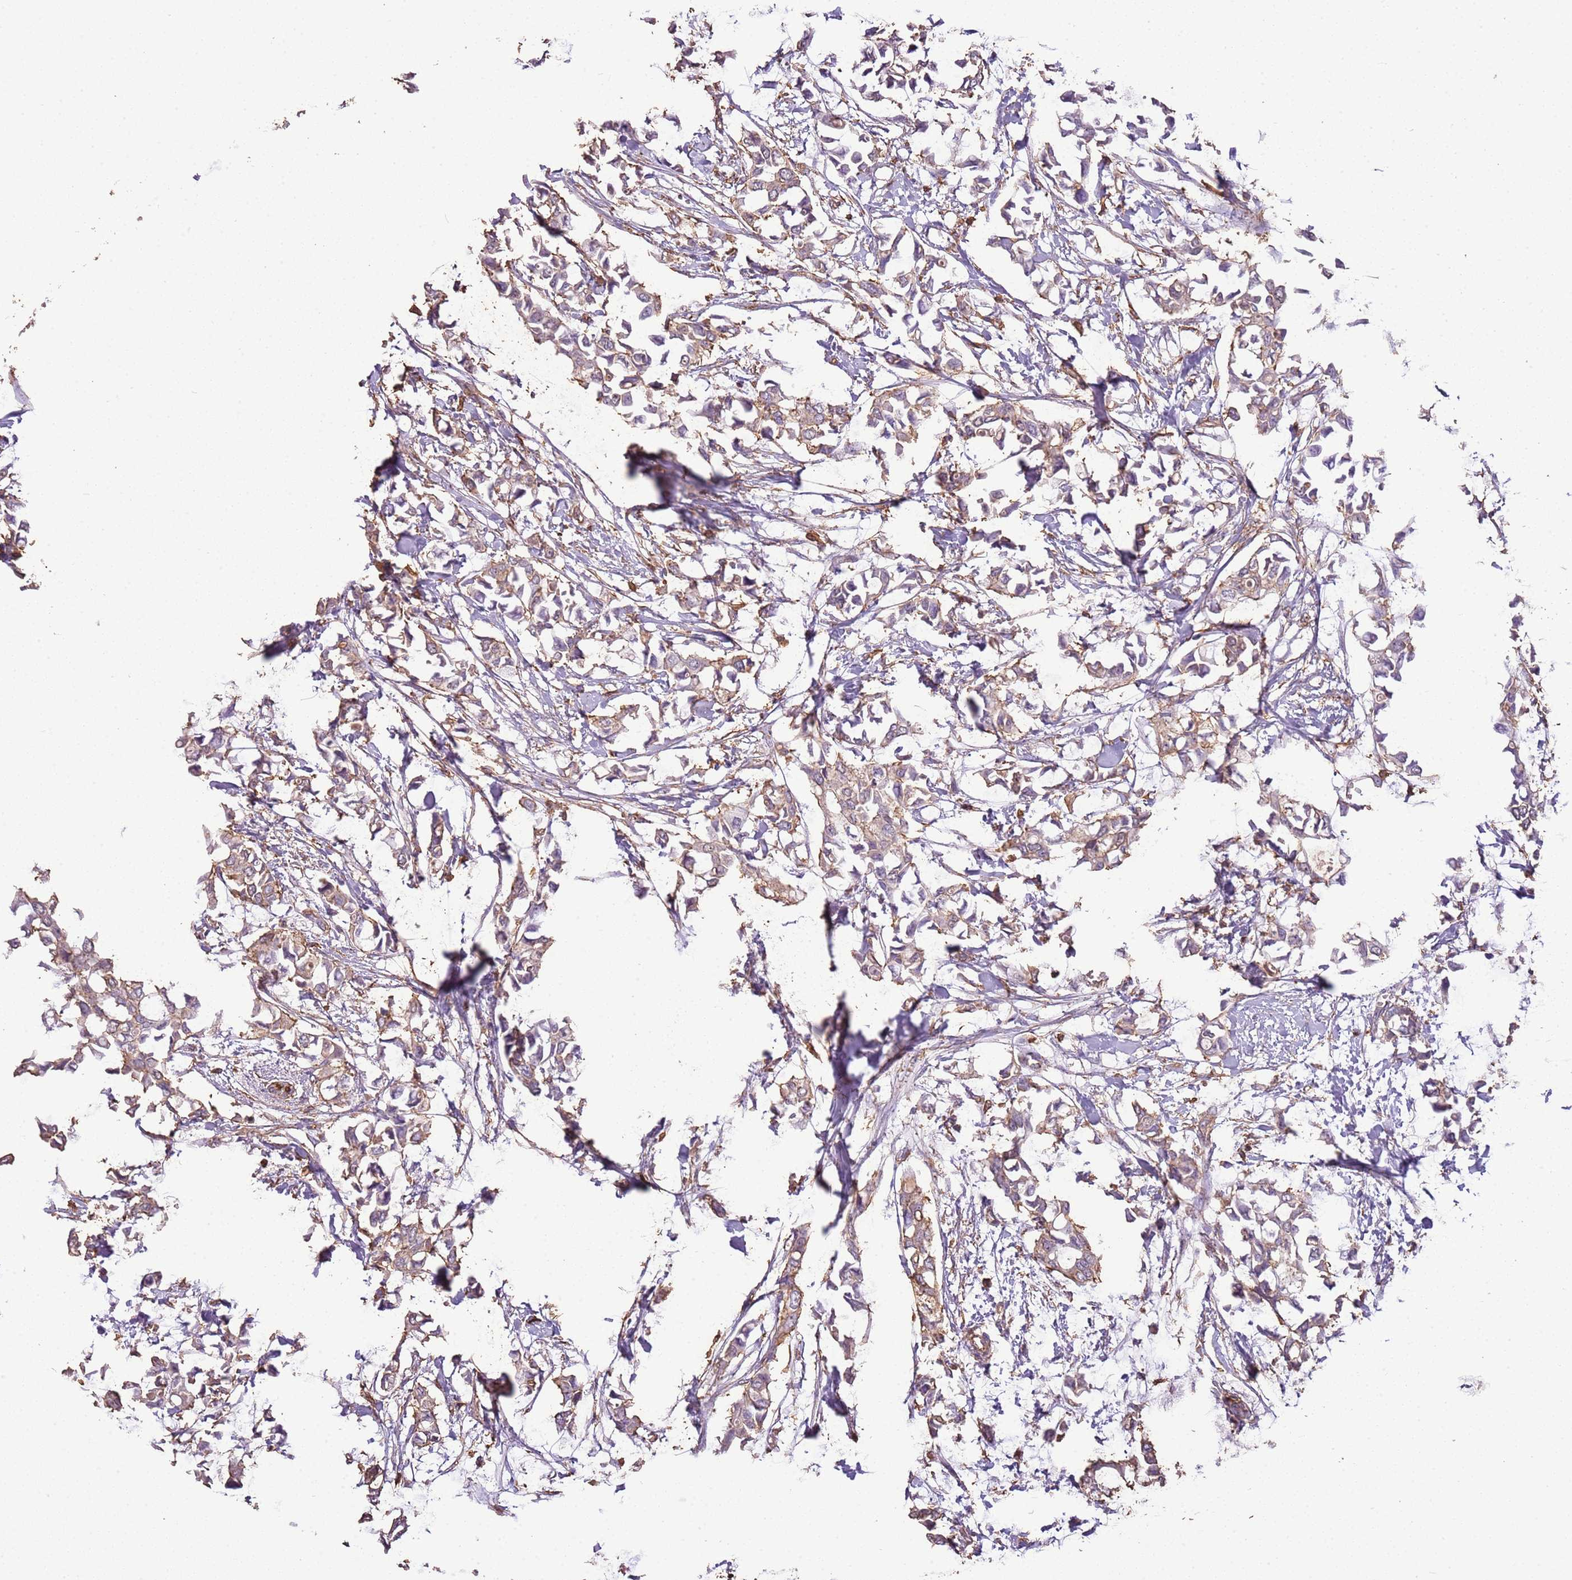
{"staining": {"intensity": "weak", "quantity": ">75%", "location": "cytoplasmic/membranous"}, "tissue": "breast cancer", "cell_type": "Tumor cells", "image_type": "cancer", "snomed": [{"axis": "morphology", "description": "Duct carcinoma"}, {"axis": "topography", "description": "Breast"}], "caption": "This is an image of immunohistochemistry (IHC) staining of breast cancer (intraductal carcinoma), which shows weak positivity in the cytoplasmic/membranous of tumor cells.", "gene": "ARL10", "patient": {"sex": "female", "age": 41}}